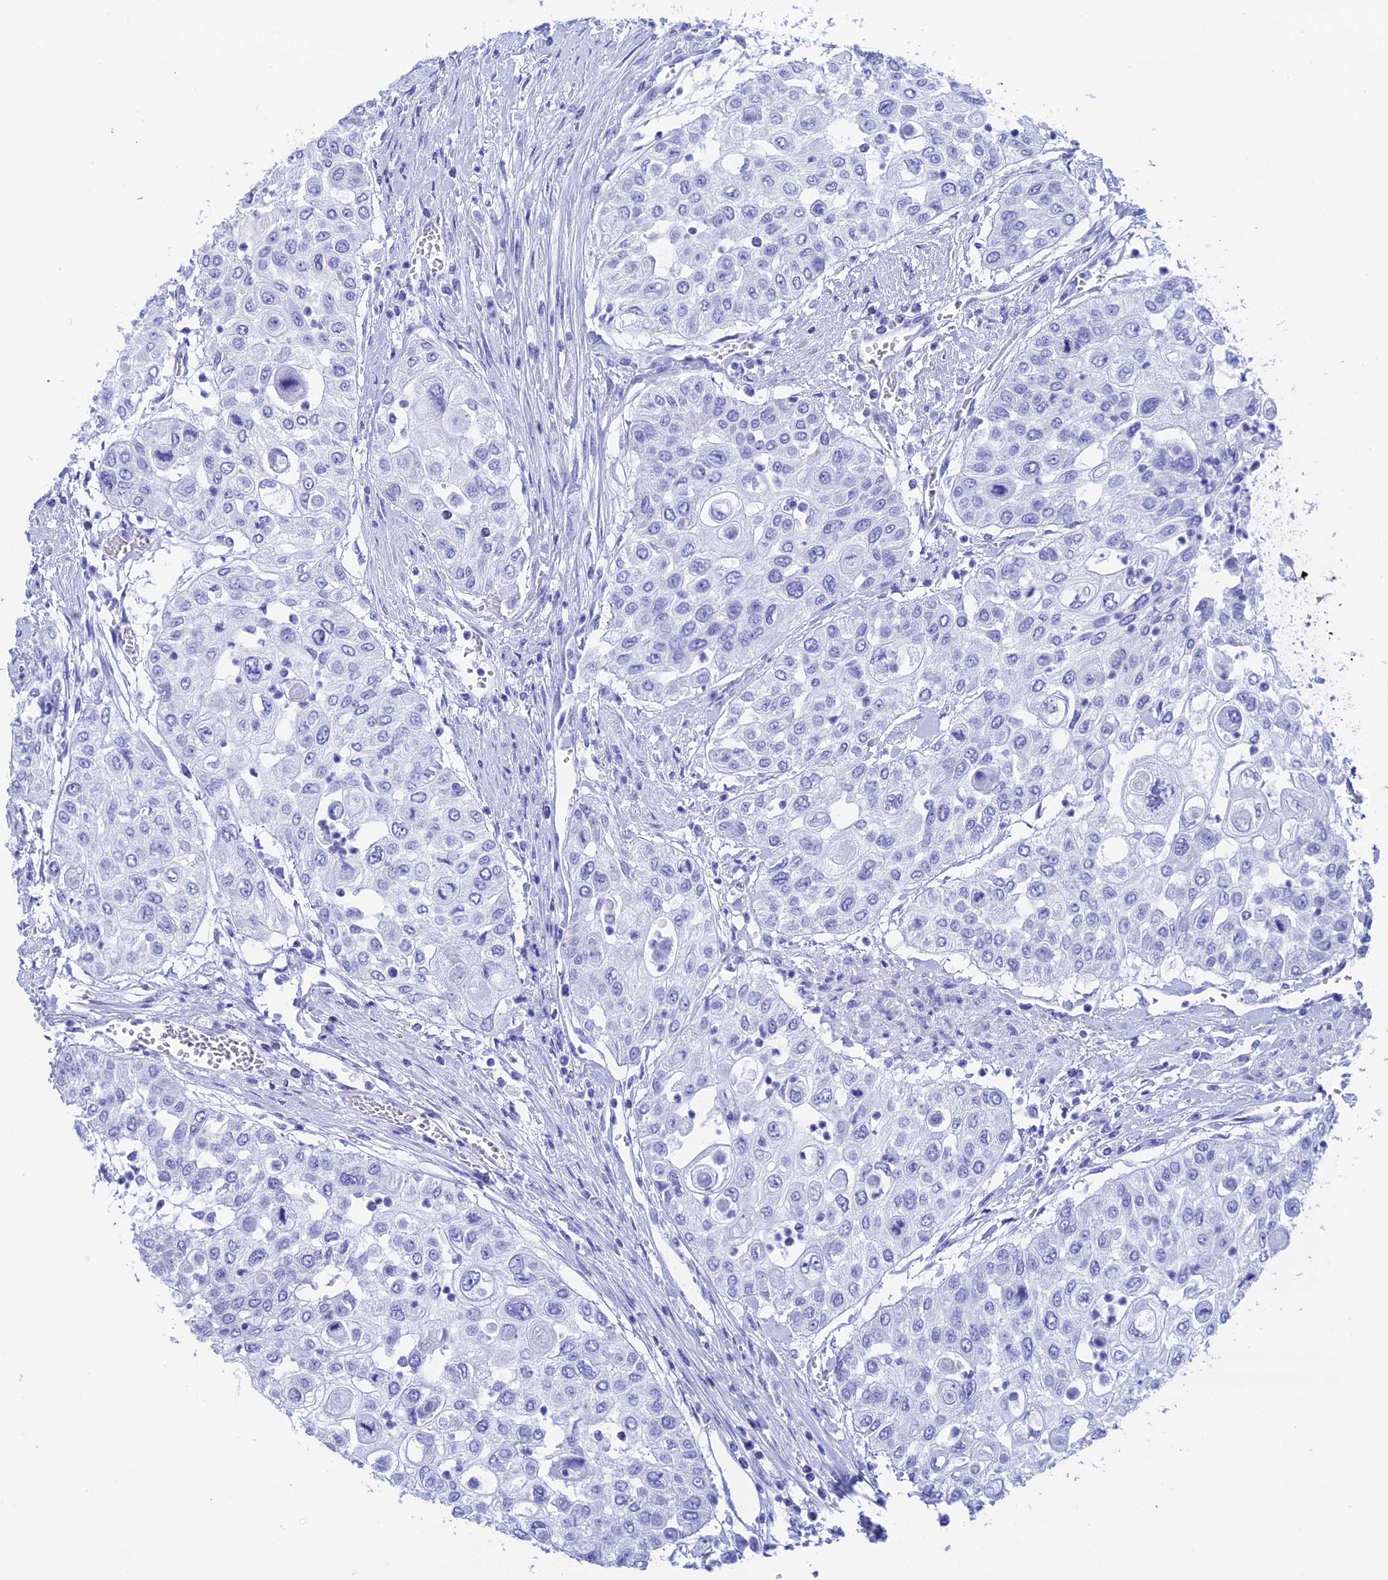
{"staining": {"intensity": "negative", "quantity": "none", "location": "none"}, "tissue": "urothelial cancer", "cell_type": "Tumor cells", "image_type": "cancer", "snomed": [{"axis": "morphology", "description": "Urothelial carcinoma, High grade"}, {"axis": "topography", "description": "Urinary bladder"}], "caption": "This micrograph is of urothelial cancer stained with immunohistochemistry to label a protein in brown with the nuclei are counter-stained blue. There is no expression in tumor cells.", "gene": "TEX101", "patient": {"sex": "female", "age": 79}}